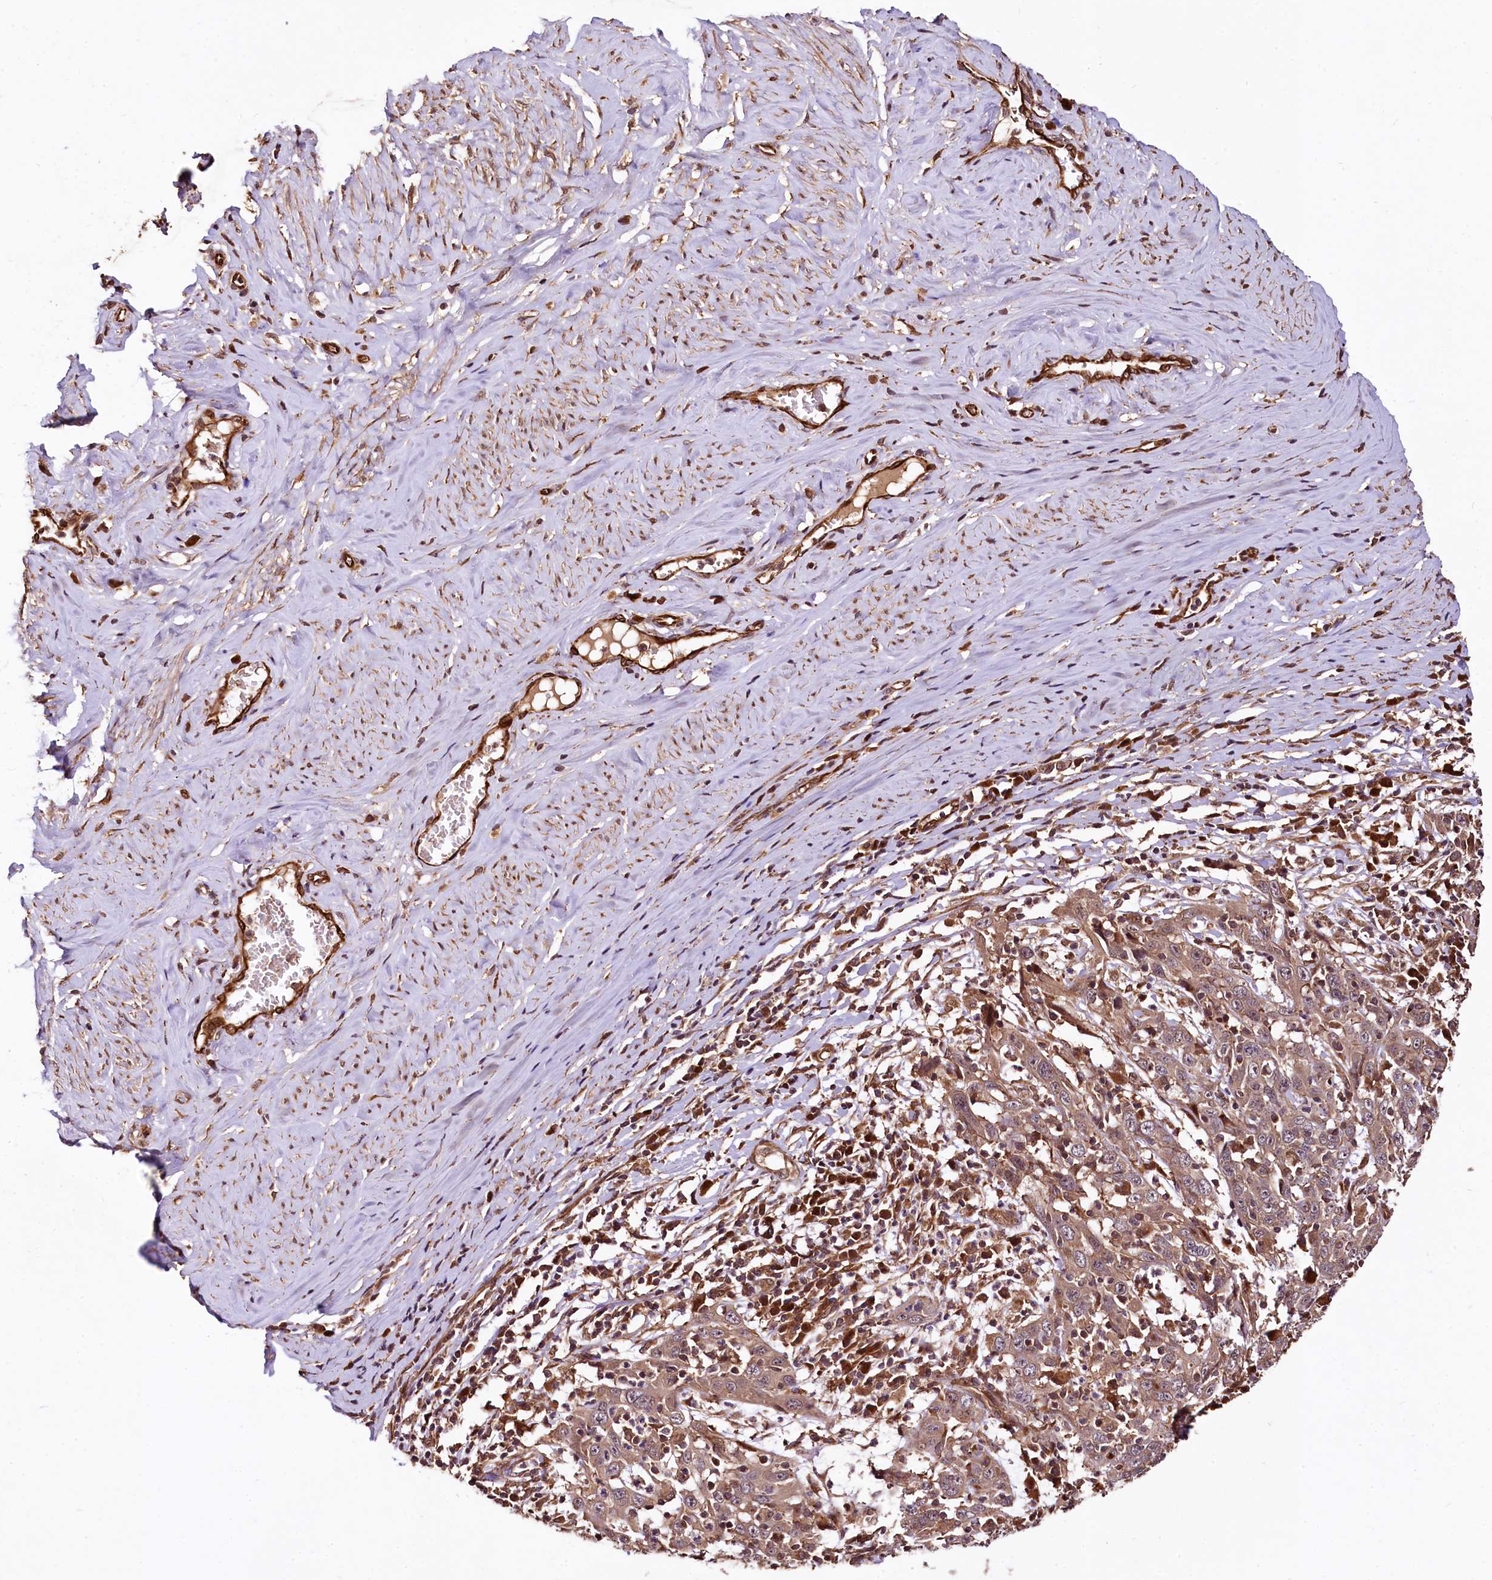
{"staining": {"intensity": "moderate", "quantity": ">75%", "location": "cytoplasmic/membranous"}, "tissue": "cervical cancer", "cell_type": "Tumor cells", "image_type": "cancer", "snomed": [{"axis": "morphology", "description": "Squamous cell carcinoma, NOS"}, {"axis": "topography", "description": "Cervix"}], "caption": "Immunohistochemistry photomicrograph of human squamous cell carcinoma (cervical) stained for a protein (brown), which shows medium levels of moderate cytoplasmic/membranous positivity in about >75% of tumor cells.", "gene": "TBCEL", "patient": {"sex": "female", "age": 46}}